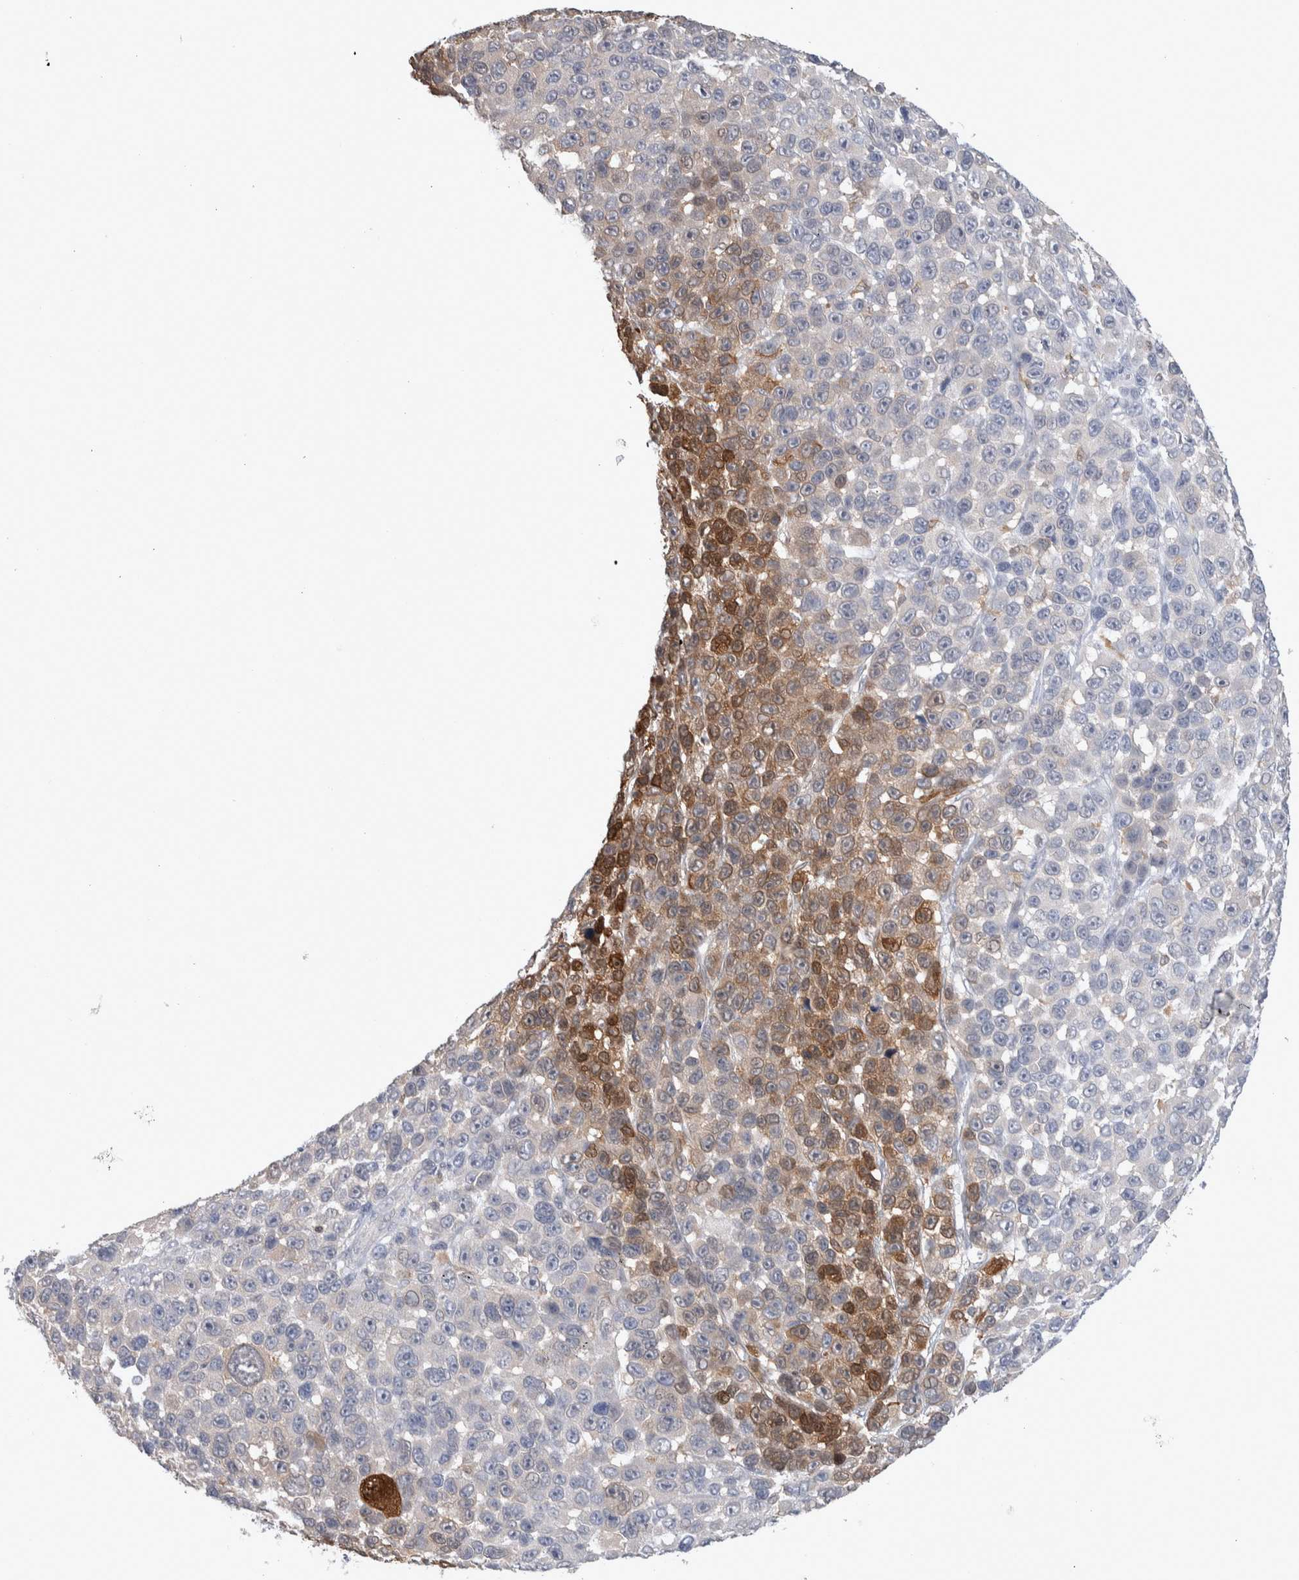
{"staining": {"intensity": "moderate", "quantity": "25%-75%", "location": "cytoplasmic/membranous,nuclear"}, "tissue": "melanoma", "cell_type": "Tumor cells", "image_type": "cancer", "snomed": [{"axis": "morphology", "description": "Malignant melanoma, NOS"}, {"axis": "topography", "description": "Skin"}], "caption": "Melanoma stained with a protein marker shows moderate staining in tumor cells.", "gene": "HTATIP2", "patient": {"sex": "male", "age": 53}}